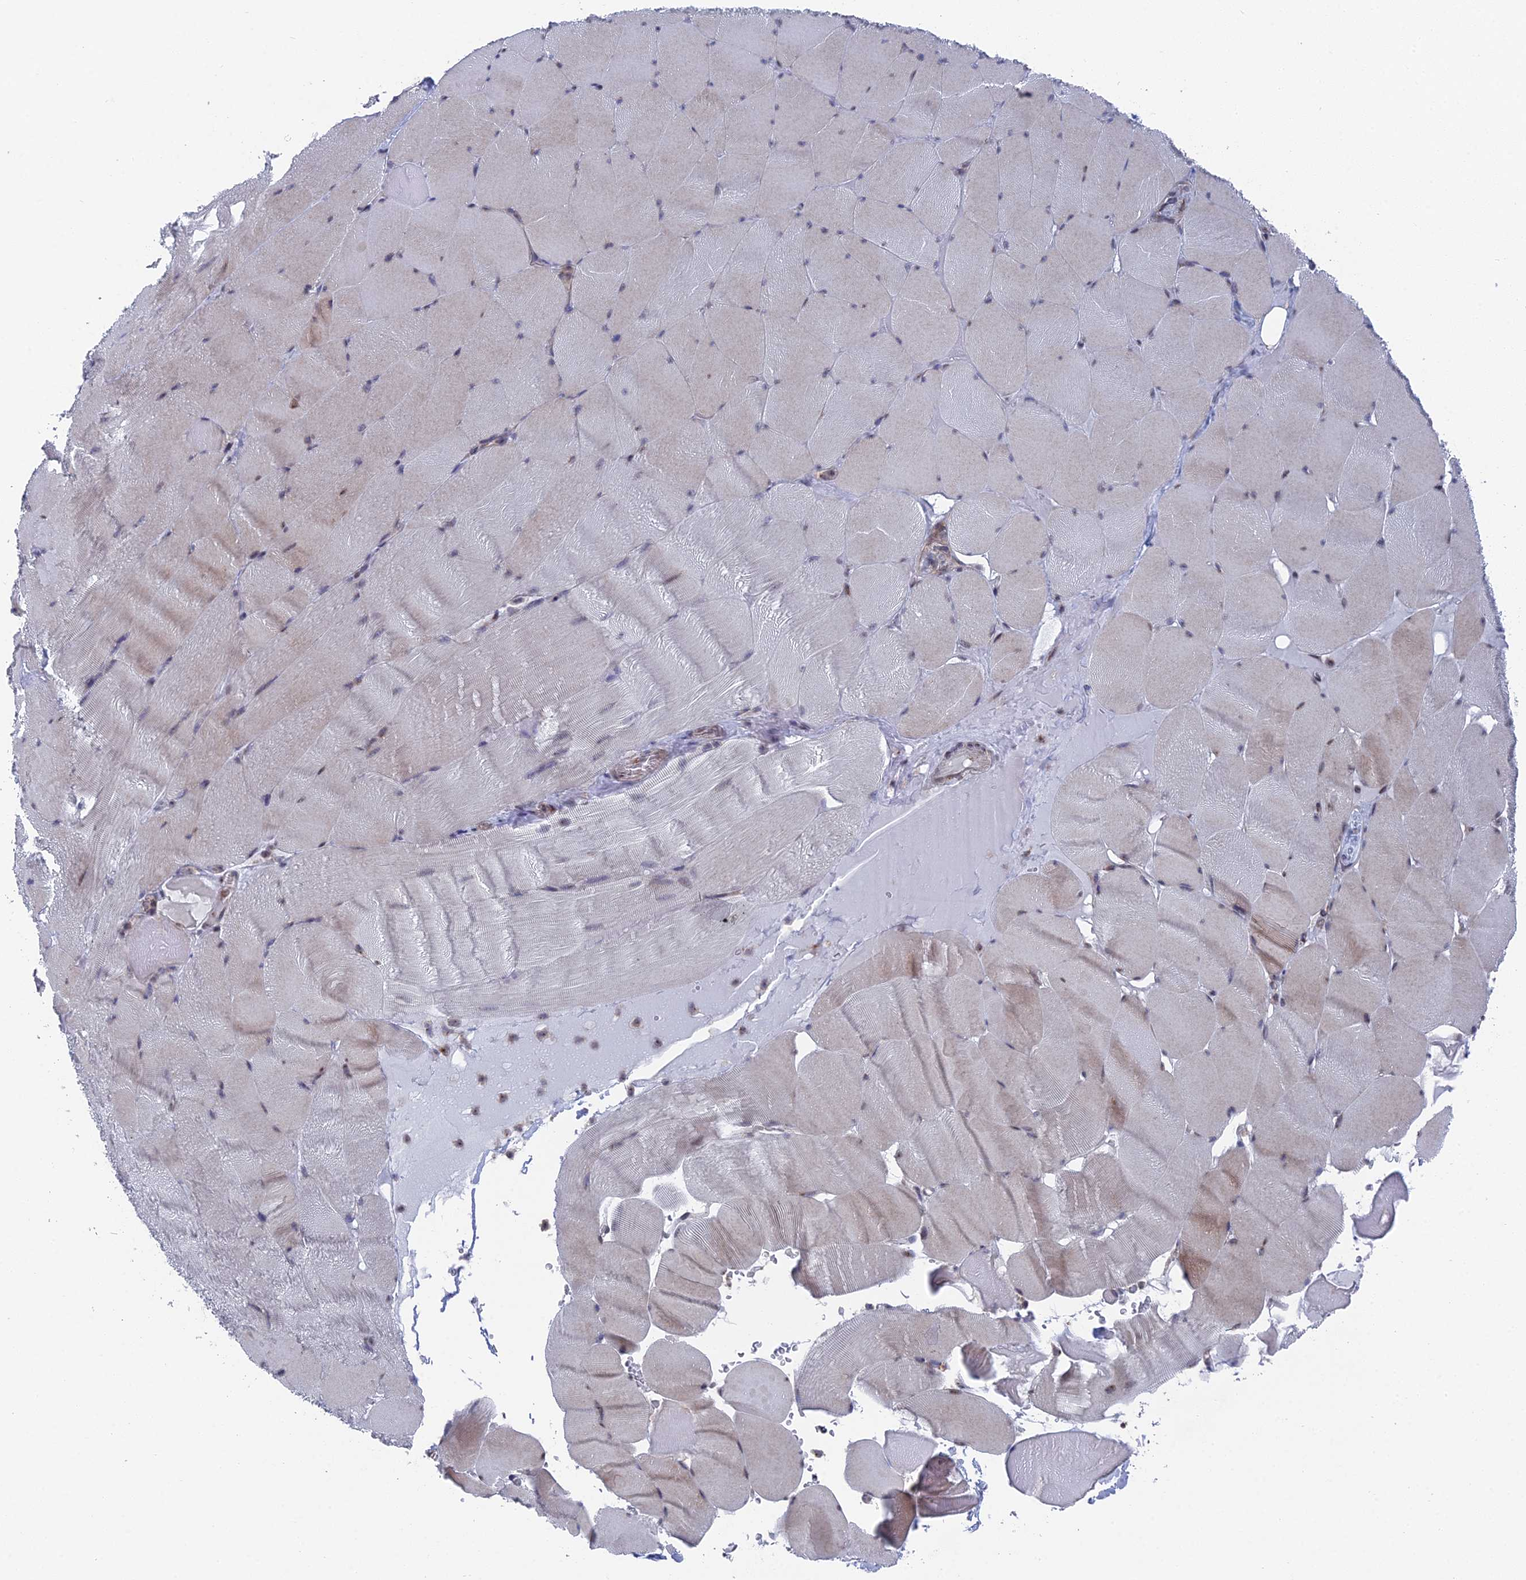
{"staining": {"intensity": "weak", "quantity": "<25%", "location": "cytoplasmic/membranous,nuclear"}, "tissue": "skeletal muscle", "cell_type": "Myocytes", "image_type": "normal", "snomed": [{"axis": "morphology", "description": "Normal tissue, NOS"}, {"axis": "topography", "description": "Skeletal muscle"}], "caption": "Human skeletal muscle stained for a protein using immunohistochemistry (IHC) exhibits no expression in myocytes.", "gene": "FHIP2A", "patient": {"sex": "male", "age": 62}}